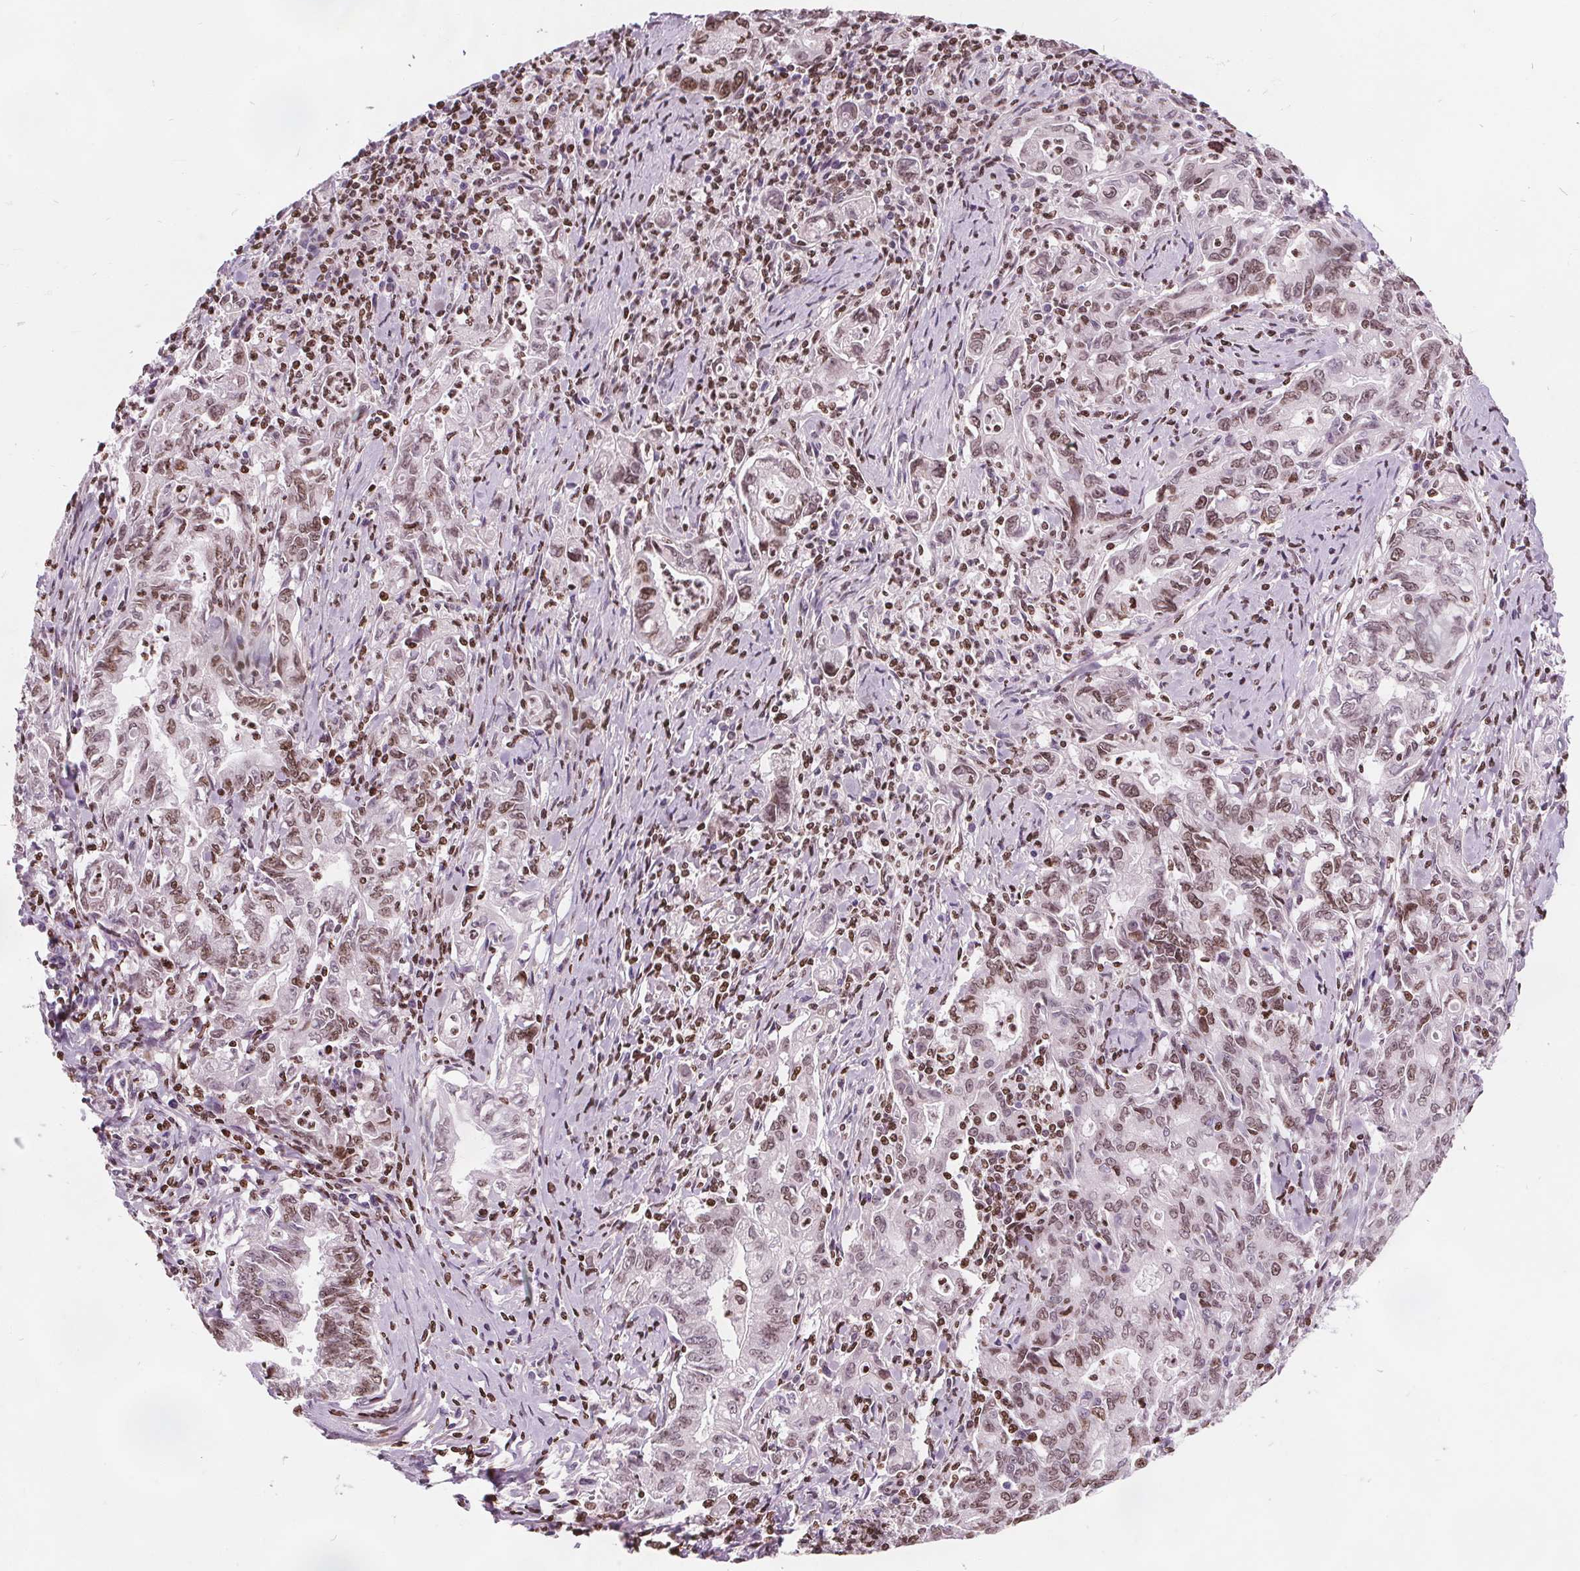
{"staining": {"intensity": "moderate", "quantity": "25%-75%", "location": "nuclear"}, "tissue": "stomach cancer", "cell_type": "Tumor cells", "image_type": "cancer", "snomed": [{"axis": "morphology", "description": "Adenocarcinoma, NOS"}, {"axis": "topography", "description": "Stomach, upper"}], "caption": "Immunohistochemistry (IHC) (DAB) staining of stomach cancer shows moderate nuclear protein expression in approximately 25%-75% of tumor cells.", "gene": "ISLR2", "patient": {"sex": "female", "age": 79}}